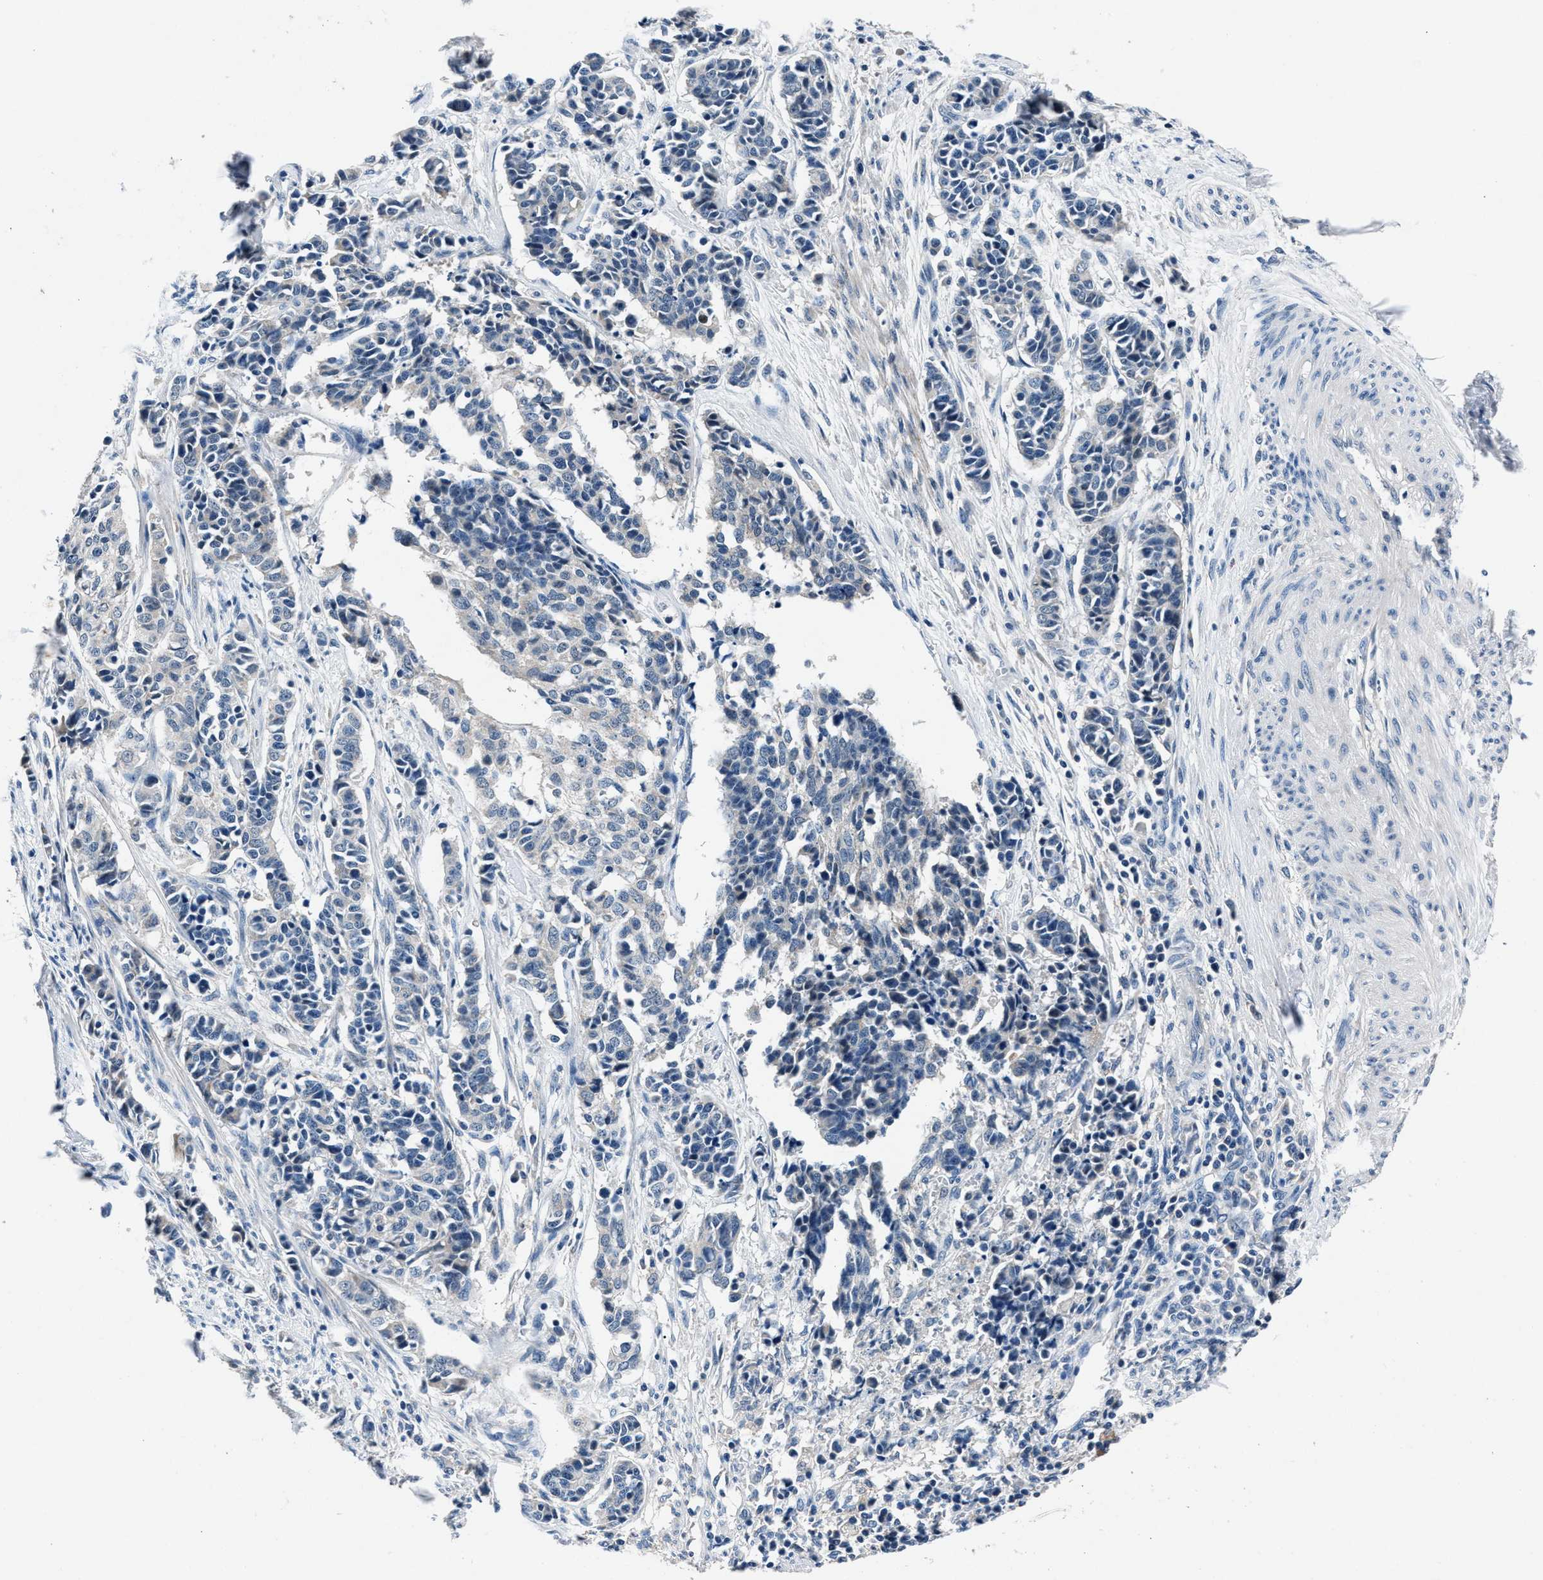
{"staining": {"intensity": "negative", "quantity": "none", "location": "none"}, "tissue": "cervical cancer", "cell_type": "Tumor cells", "image_type": "cancer", "snomed": [{"axis": "morphology", "description": "Normal tissue, NOS"}, {"axis": "morphology", "description": "Squamous cell carcinoma, NOS"}, {"axis": "topography", "description": "Cervix"}], "caption": "High power microscopy micrograph of an immunohistochemistry (IHC) histopathology image of squamous cell carcinoma (cervical), revealing no significant expression in tumor cells. (Brightfield microscopy of DAB immunohistochemistry (IHC) at high magnification).", "gene": "DENND6B", "patient": {"sex": "female", "age": 35}}